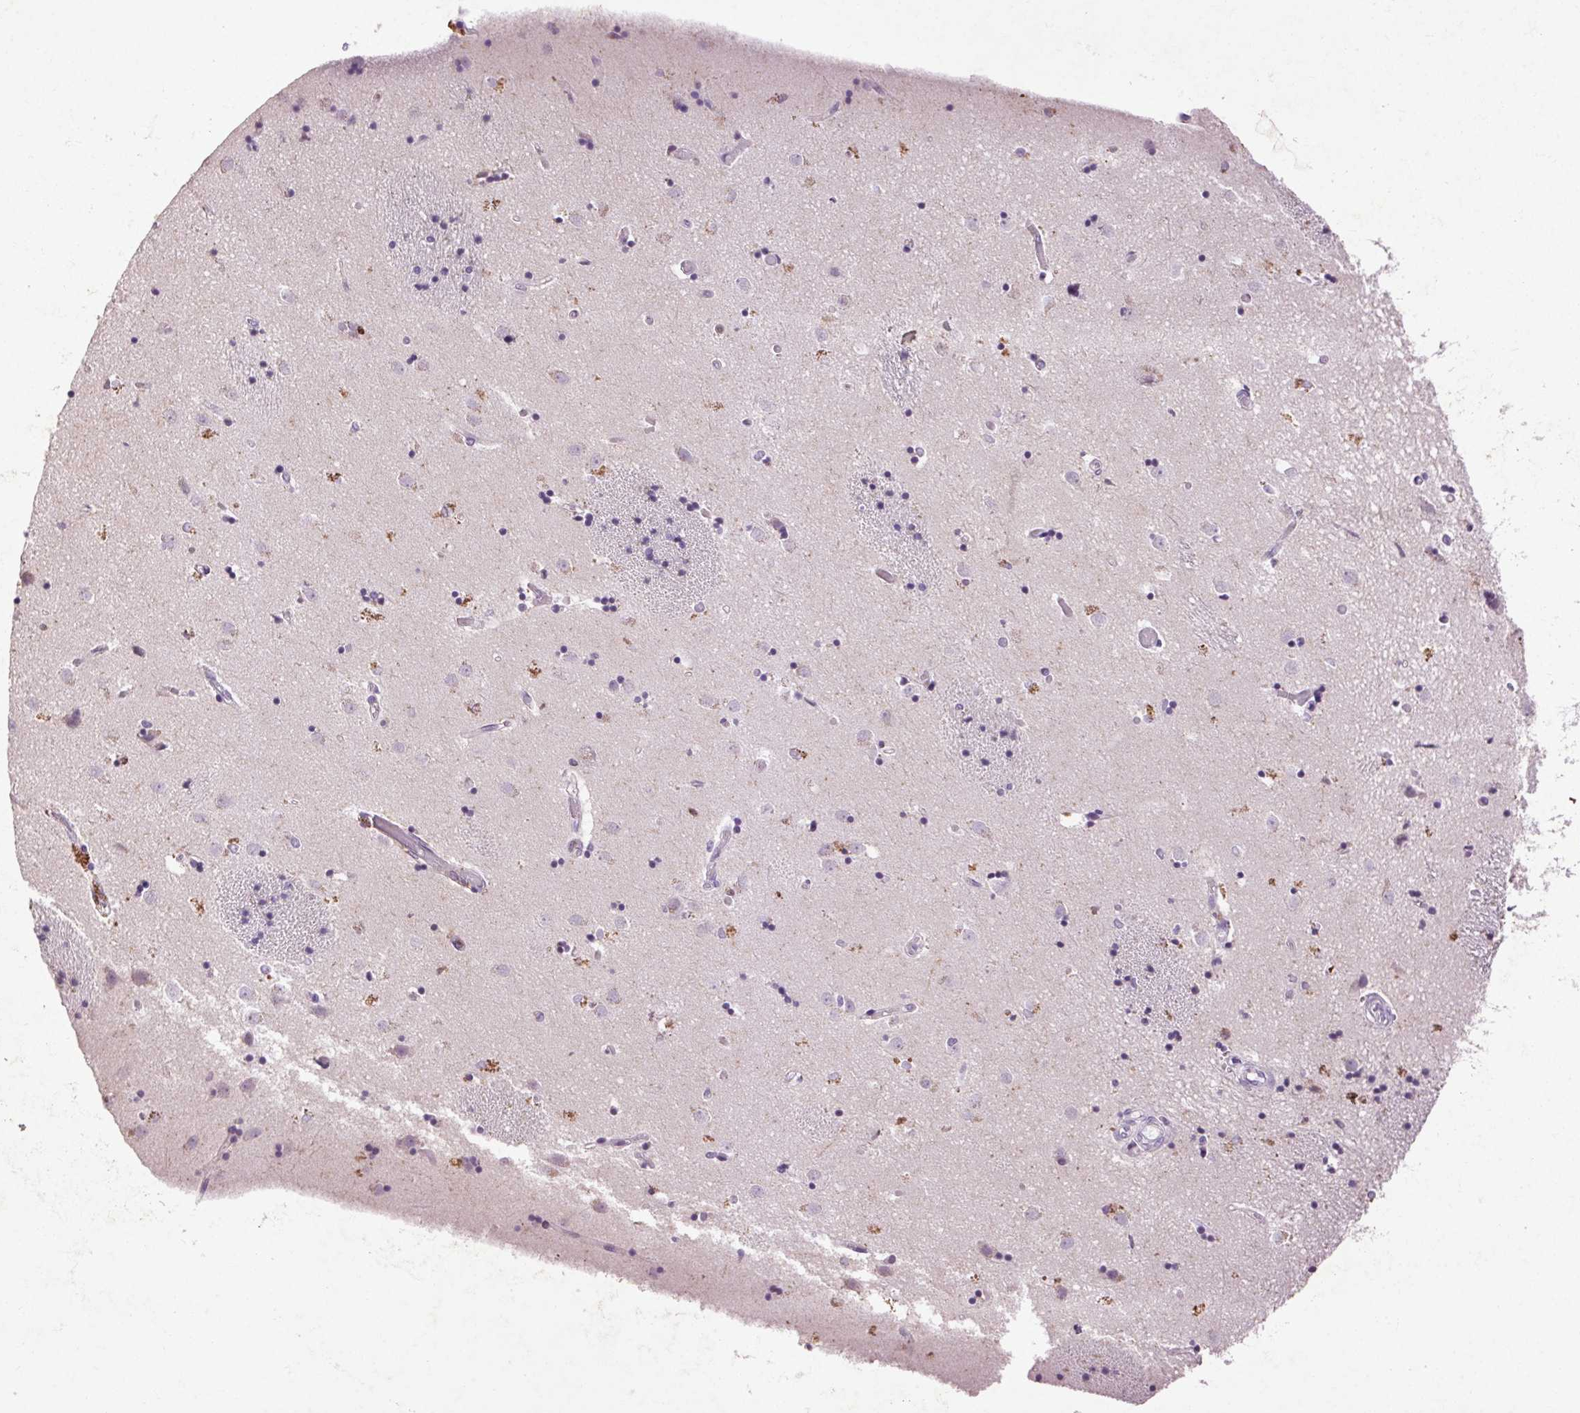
{"staining": {"intensity": "moderate", "quantity": "<25%", "location": "cytoplasmic/membranous"}, "tissue": "caudate", "cell_type": "Glial cells", "image_type": "normal", "snomed": [{"axis": "morphology", "description": "Normal tissue, NOS"}, {"axis": "topography", "description": "Lateral ventricle wall"}], "caption": "Protein staining demonstrates moderate cytoplasmic/membranous staining in approximately <25% of glial cells in unremarkable caudate. The protein of interest is stained brown, and the nuclei are stained in blue (DAB IHC with brightfield microscopy, high magnification).", "gene": "FNDC7", "patient": {"sex": "male", "age": 54}}